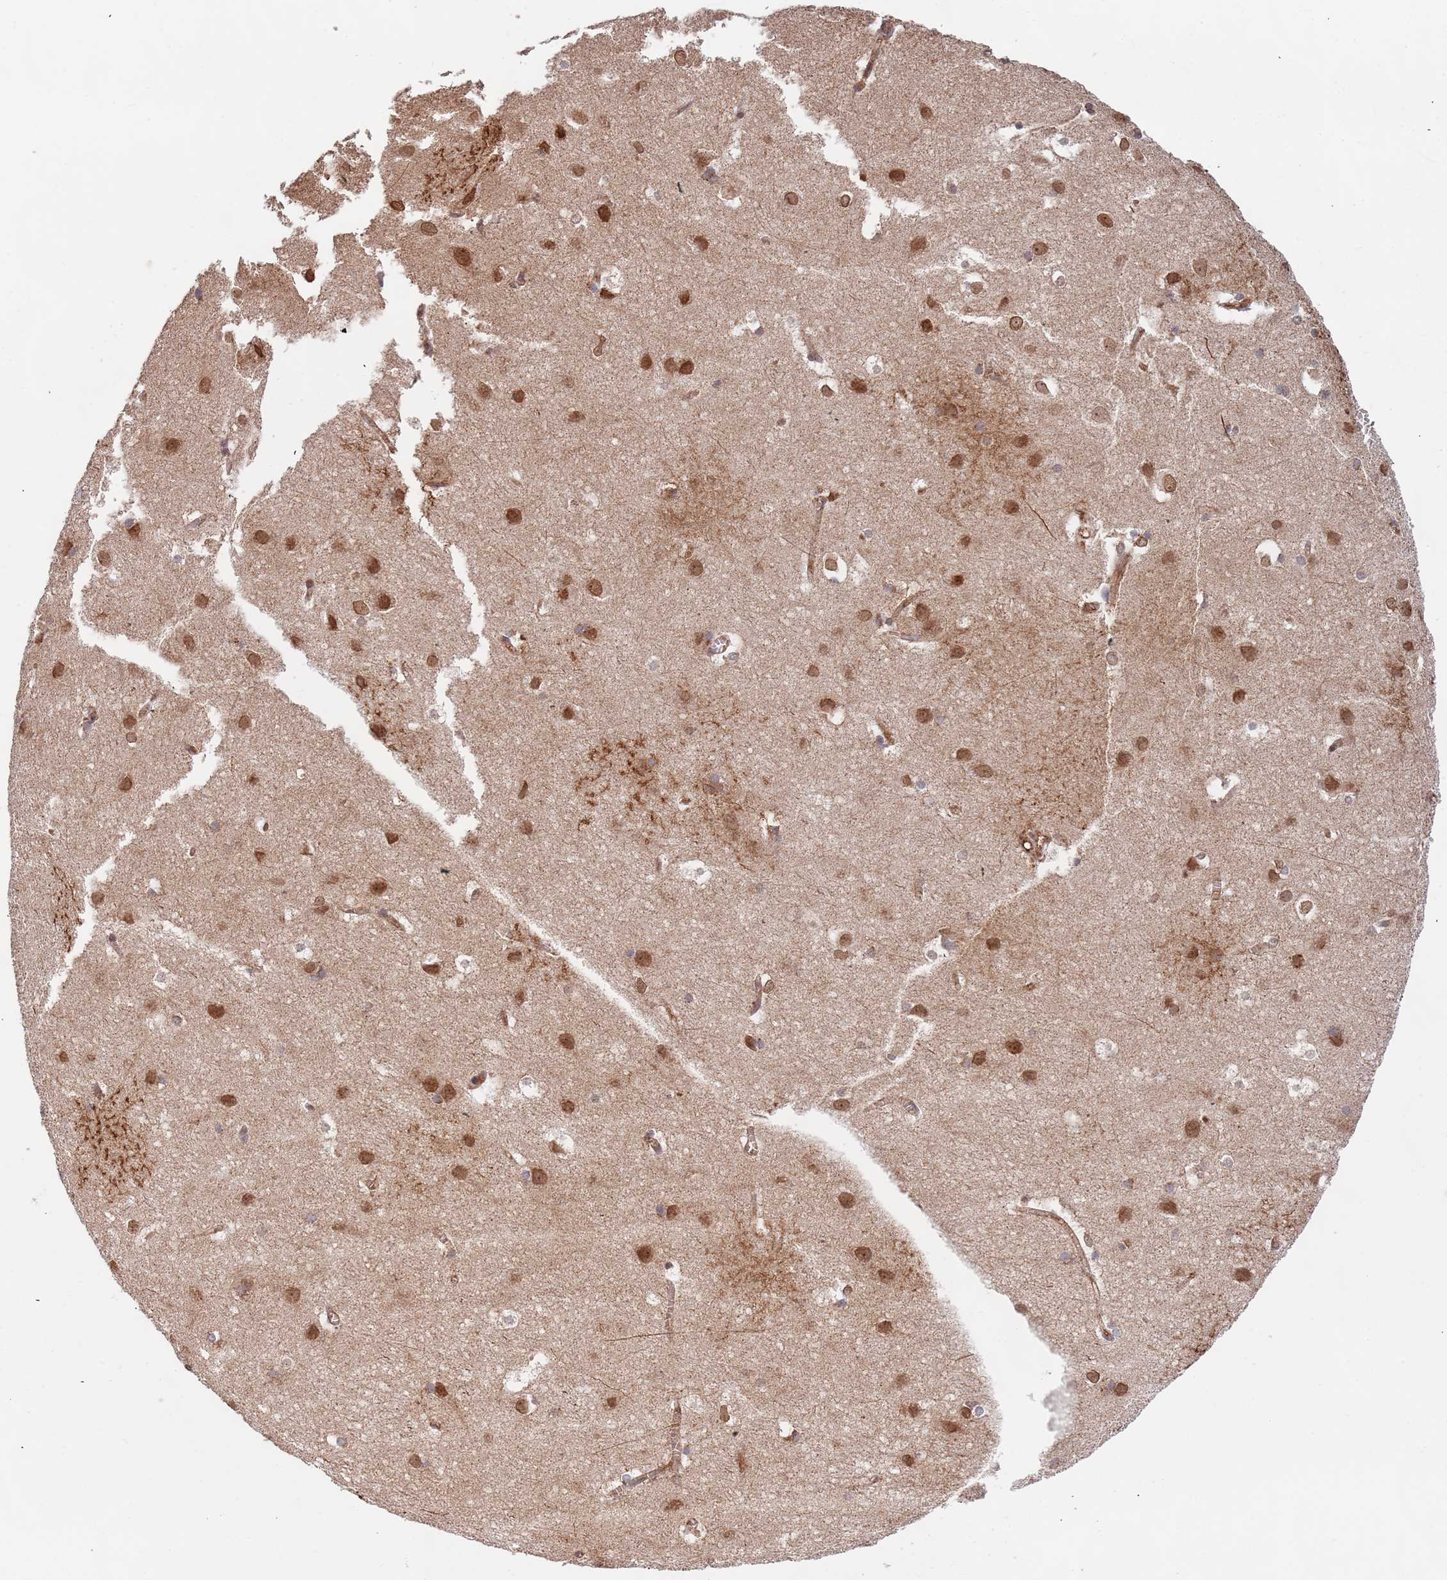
{"staining": {"intensity": "moderate", "quantity": ">75%", "location": "cytoplasmic/membranous"}, "tissue": "cerebral cortex", "cell_type": "Endothelial cells", "image_type": "normal", "snomed": [{"axis": "morphology", "description": "Normal tissue, NOS"}, {"axis": "topography", "description": "Cerebral cortex"}], "caption": "DAB immunohistochemical staining of normal human cerebral cortex reveals moderate cytoplasmic/membranous protein positivity in about >75% of endothelial cells. The staining was performed using DAB (3,3'-diaminobenzidine) to visualize the protein expression in brown, while the nuclei were stained in blue with hematoxylin (Magnification: 20x).", "gene": "DCHS1", "patient": {"sex": "male", "age": 54}}